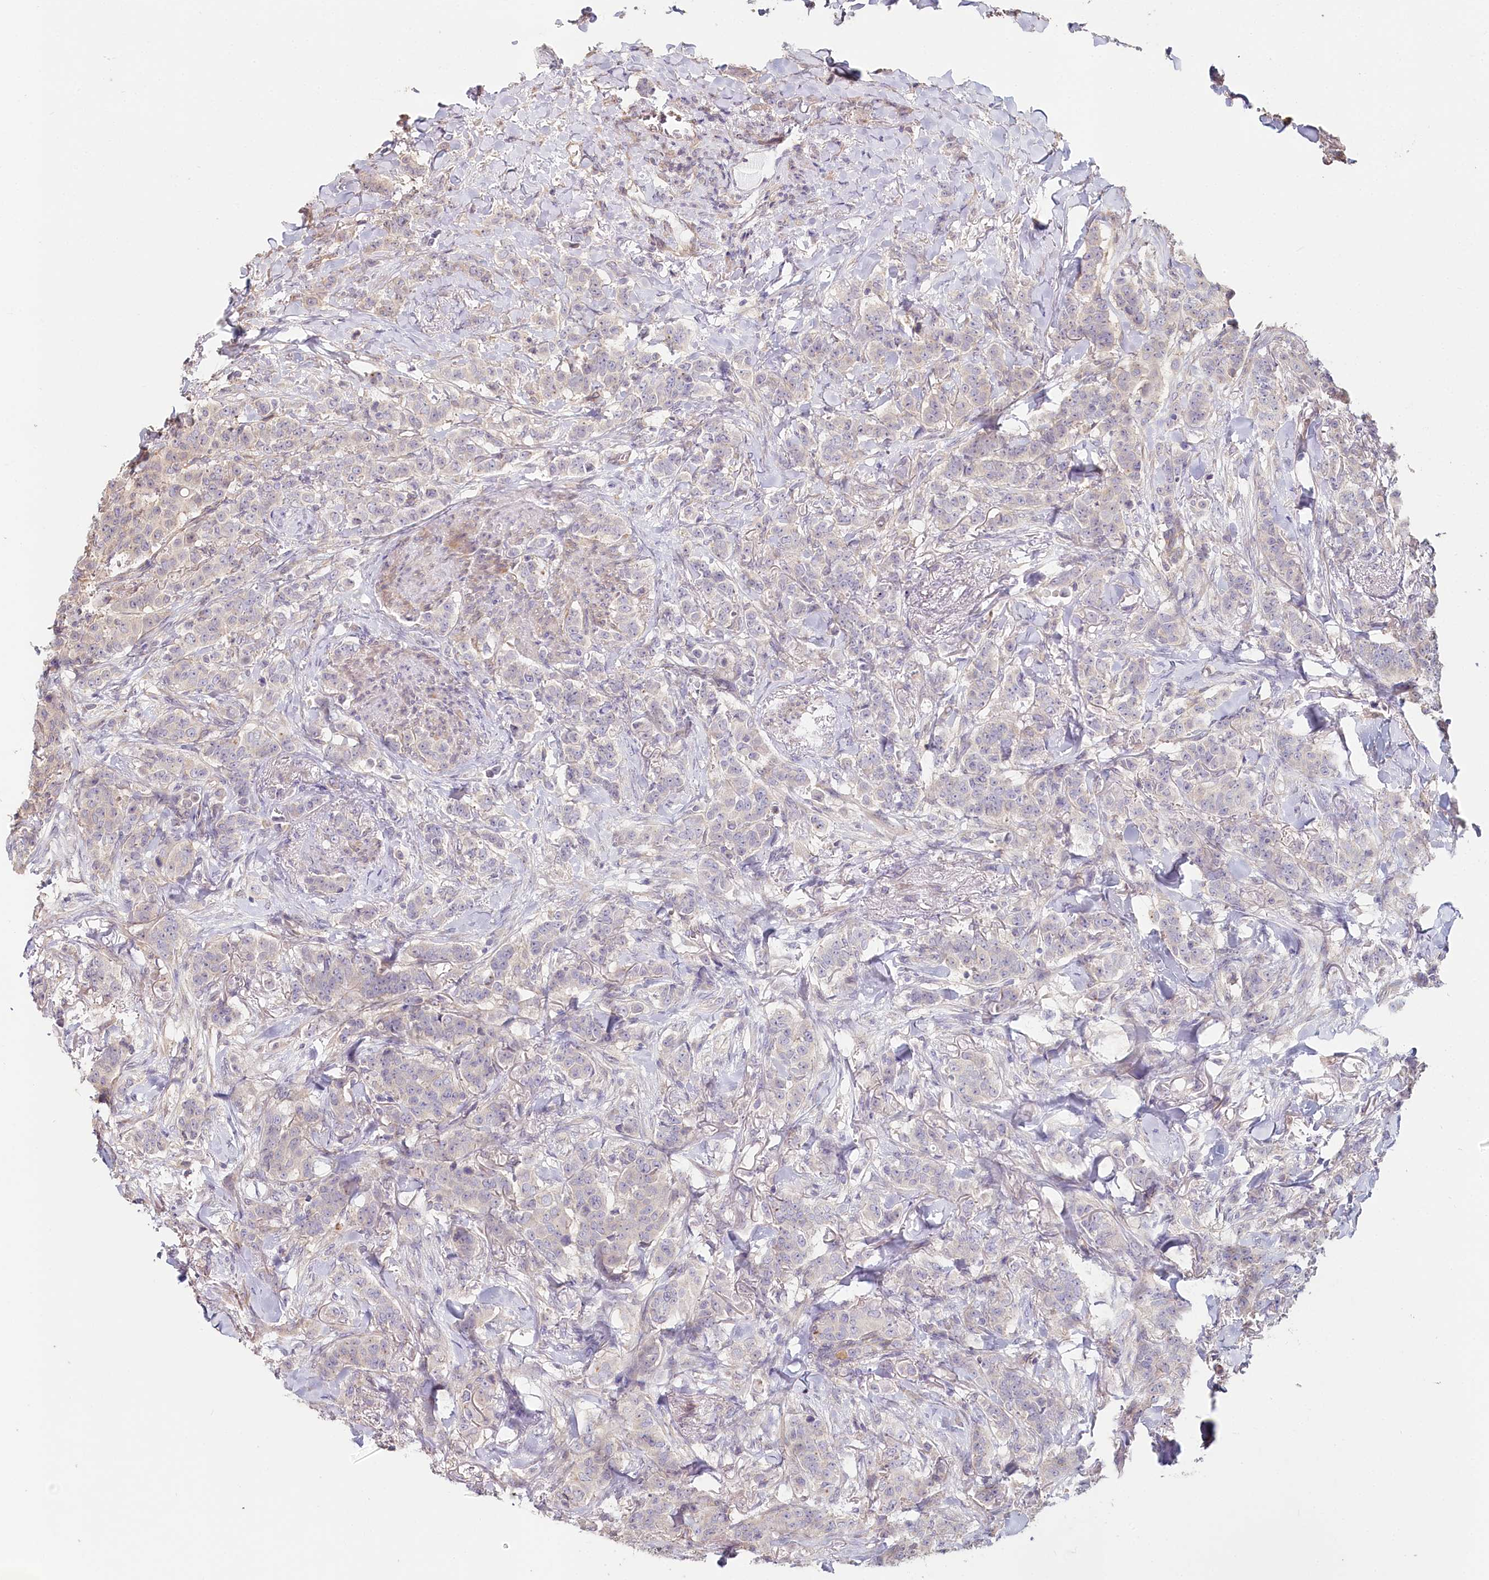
{"staining": {"intensity": "negative", "quantity": "none", "location": "none"}, "tissue": "breast cancer", "cell_type": "Tumor cells", "image_type": "cancer", "snomed": [{"axis": "morphology", "description": "Duct carcinoma"}, {"axis": "topography", "description": "Breast"}], "caption": "The immunohistochemistry histopathology image has no significant staining in tumor cells of breast intraductal carcinoma tissue.", "gene": "TCHP", "patient": {"sex": "female", "age": 40}}